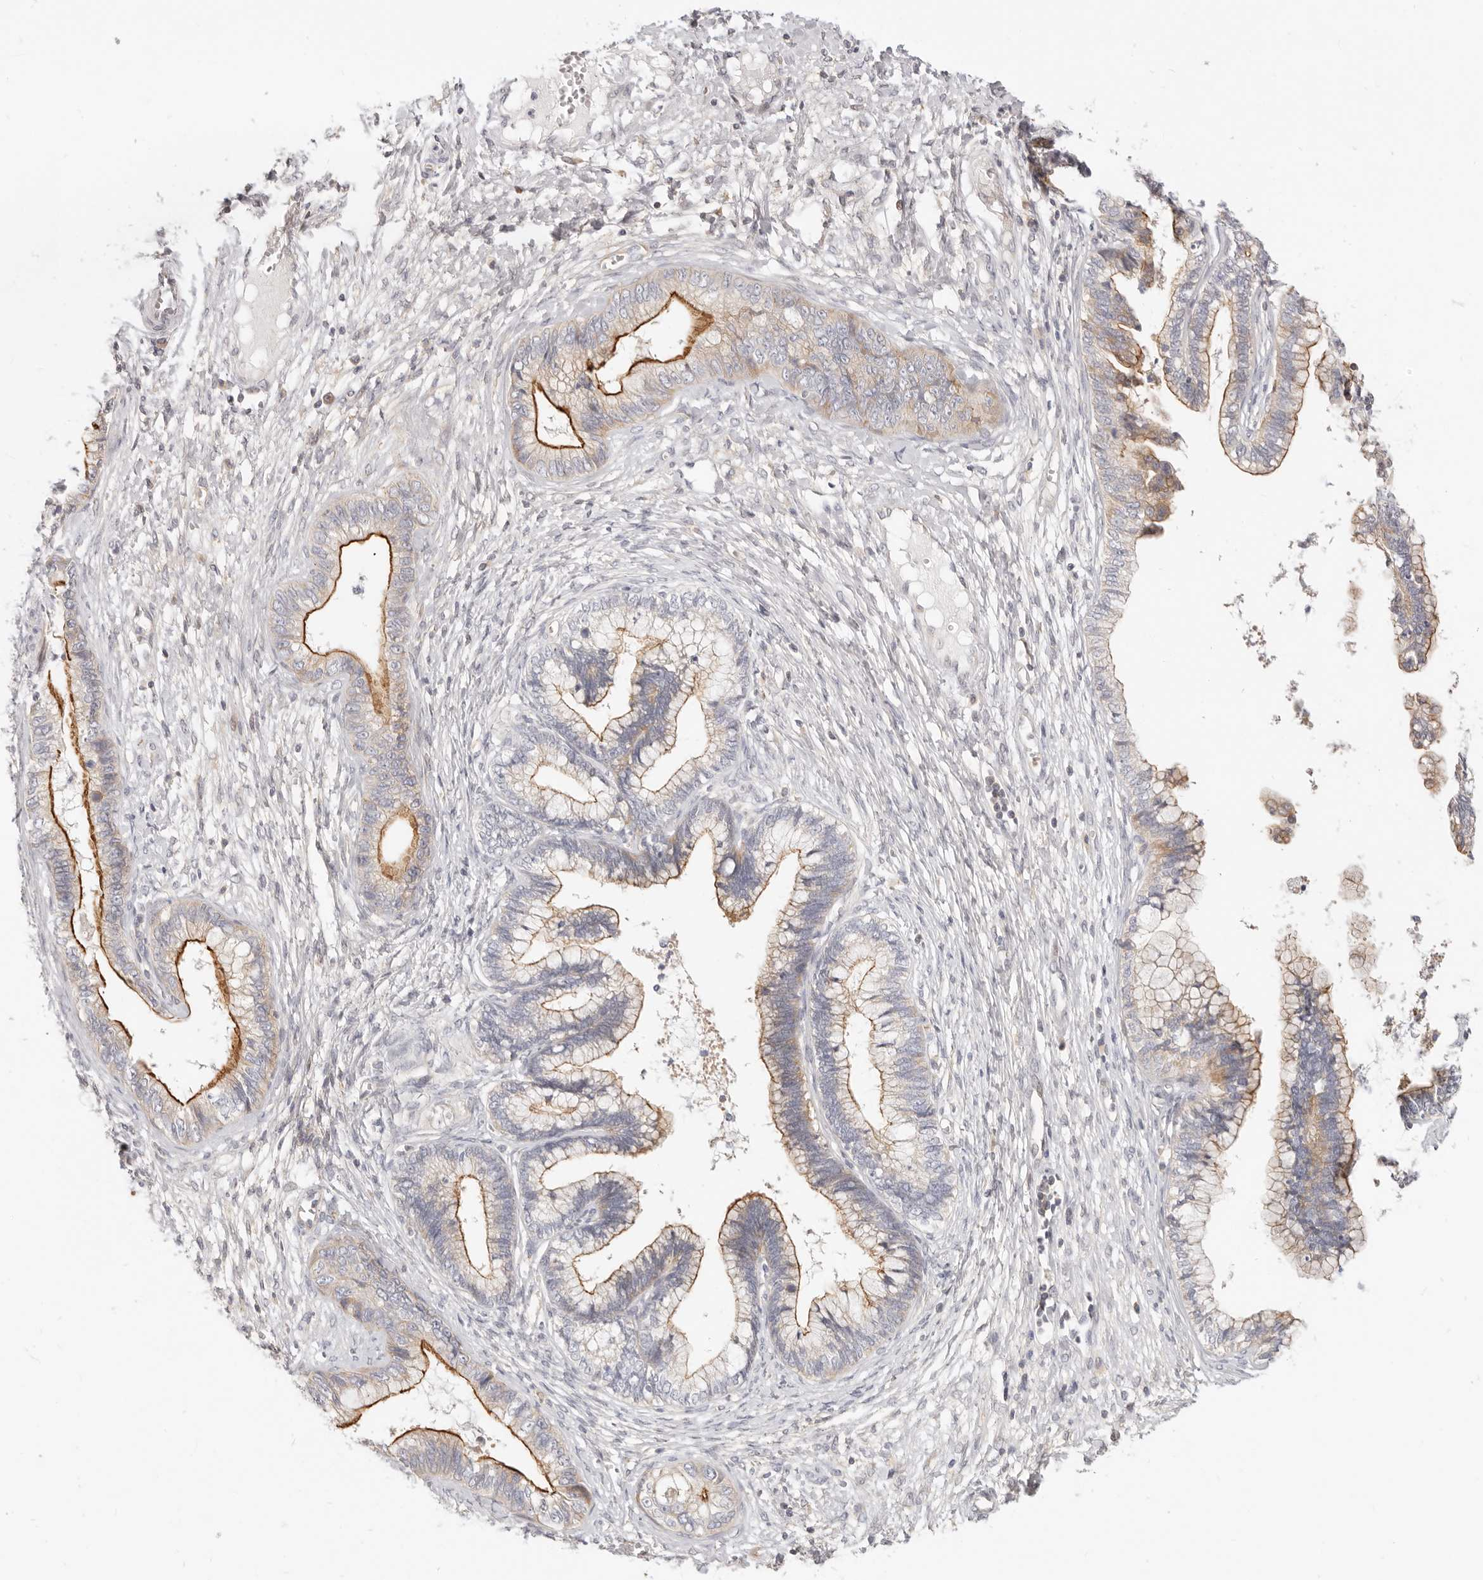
{"staining": {"intensity": "strong", "quantity": "25%-75%", "location": "cytoplasmic/membranous"}, "tissue": "cervical cancer", "cell_type": "Tumor cells", "image_type": "cancer", "snomed": [{"axis": "morphology", "description": "Adenocarcinoma, NOS"}, {"axis": "topography", "description": "Cervix"}], "caption": "IHC micrograph of neoplastic tissue: cervical cancer stained using immunohistochemistry exhibits high levels of strong protein expression localized specifically in the cytoplasmic/membranous of tumor cells, appearing as a cytoplasmic/membranous brown color.", "gene": "LTB4R2", "patient": {"sex": "female", "age": 44}}